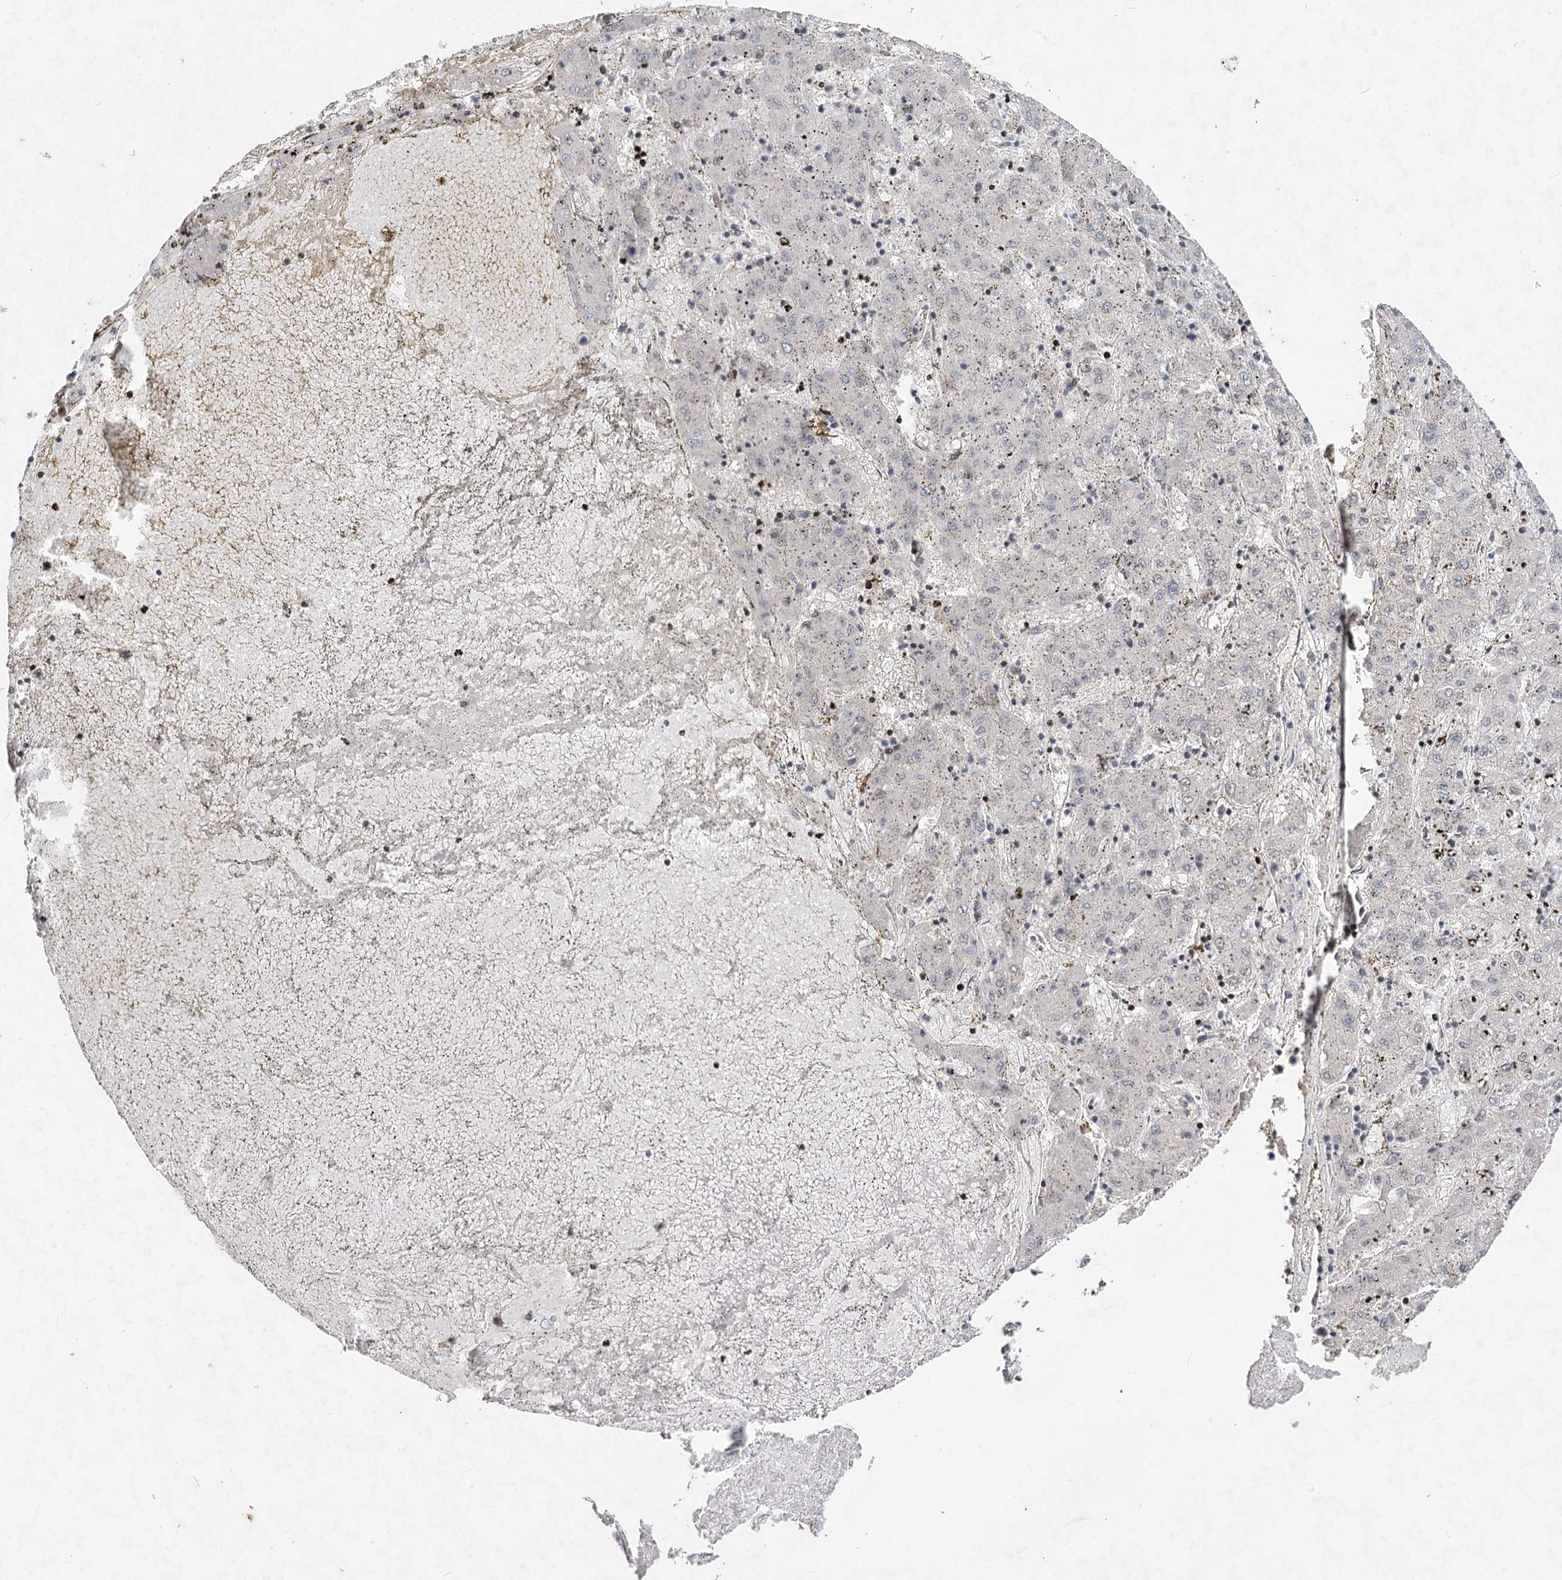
{"staining": {"intensity": "negative", "quantity": "none", "location": "none"}, "tissue": "liver cancer", "cell_type": "Tumor cells", "image_type": "cancer", "snomed": [{"axis": "morphology", "description": "Carcinoma, Hepatocellular, NOS"}, {"axis": "topography", "description": "Liver"}], "caption": "Immunohistochemistry of human liver hepatocellular carcinoma shows no positivity in tumor cells.", "gene": "FRMD4A", "patient": {"sex": "male", "age": 72}}